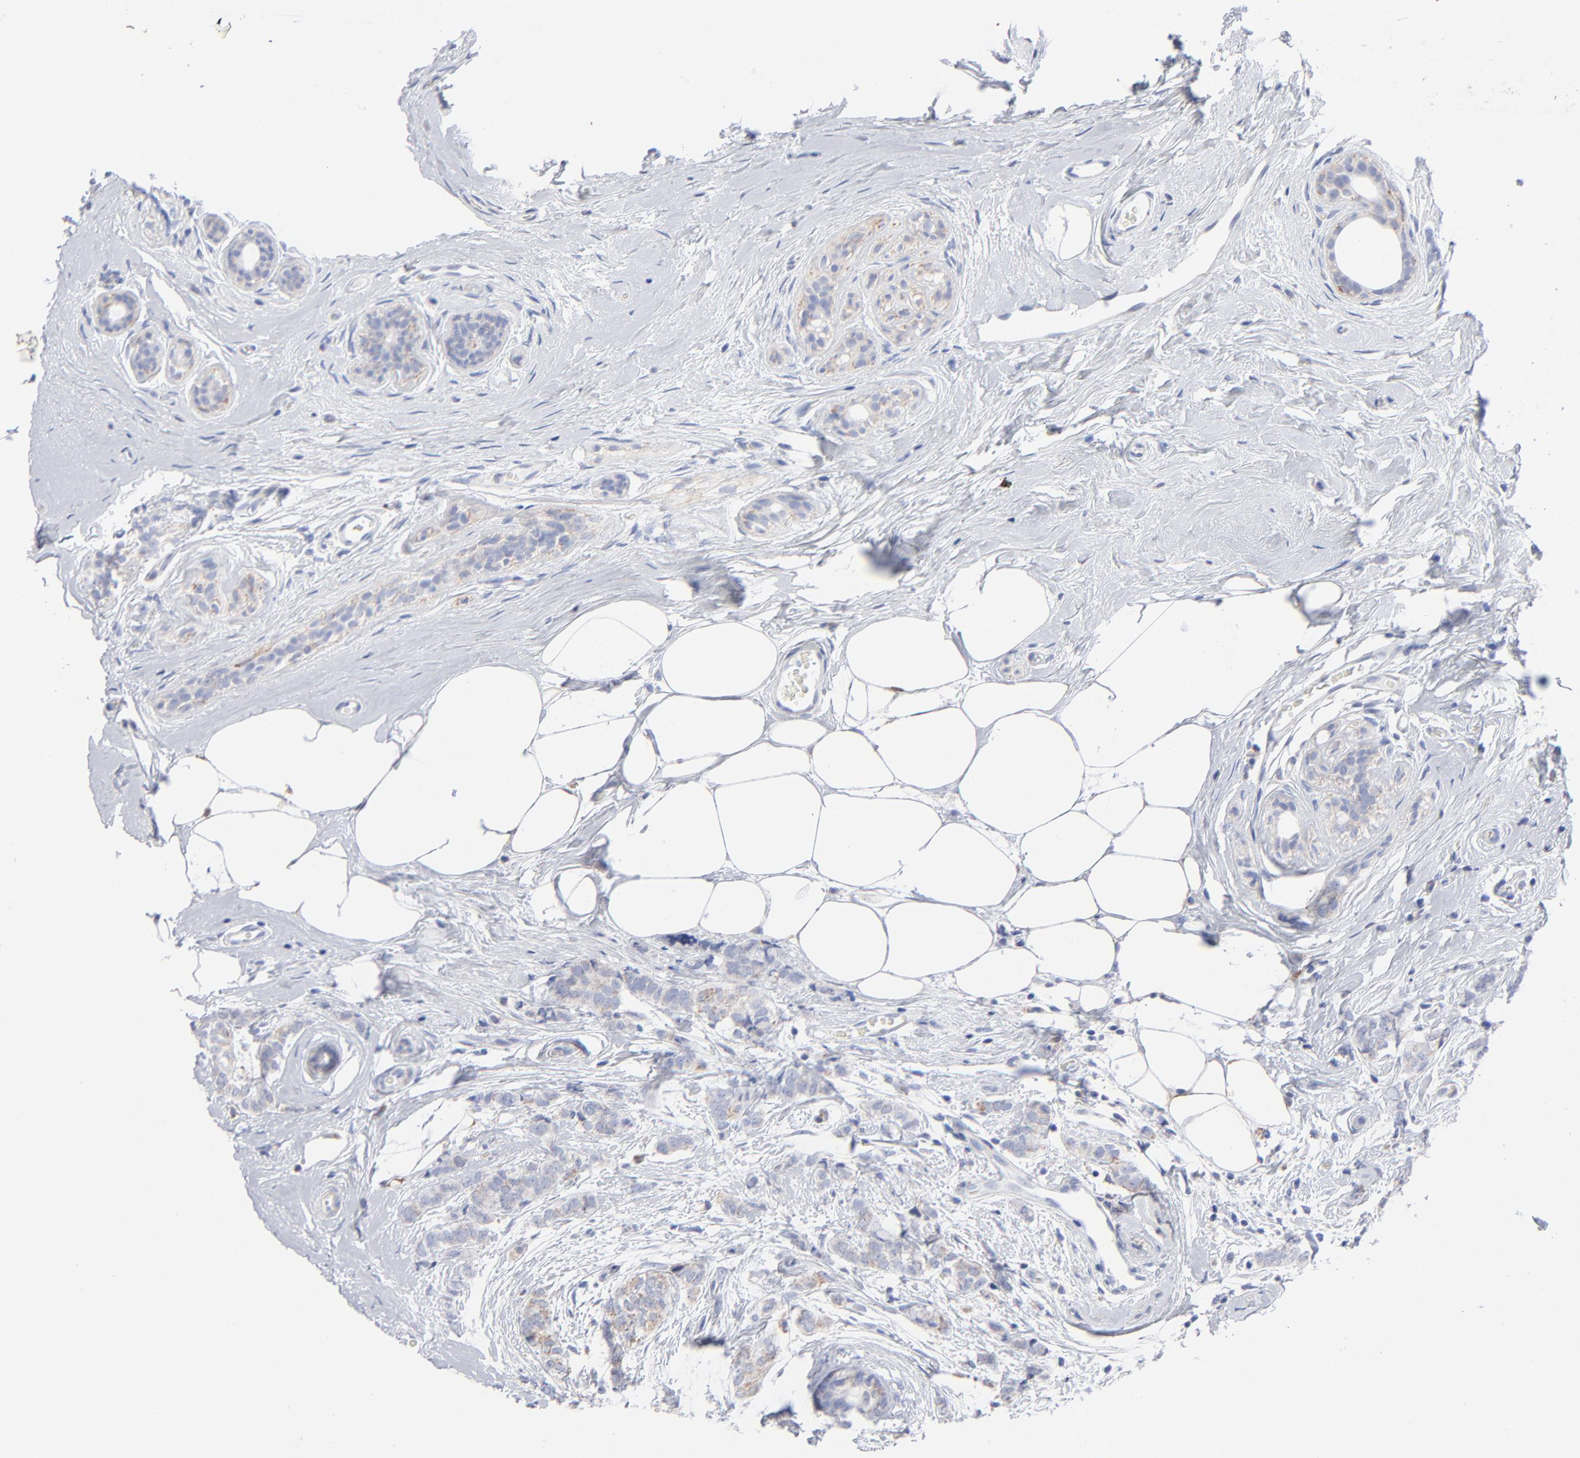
{"staining": {"intensity": "weak", "quantity": "<25%", "location": "cytoplasmic/membranous"}, "tissue": "breast cancer", "cell_type": "Tumor cells", "image_type": "cancer", "snomed": [{"axis": "morphology", "description": "Lobular carcinoma"}, {"axis": "topography", "description": "Breast"}], "caption": "DAB (3,3'-diaminobenzidine) immunohistochemical staining of human breast cancer (lobular carcinoma) shows no significant expression in tumor cells.", "gene": "CHCHD10", "patient": {"sex": "female", "age": 60}}